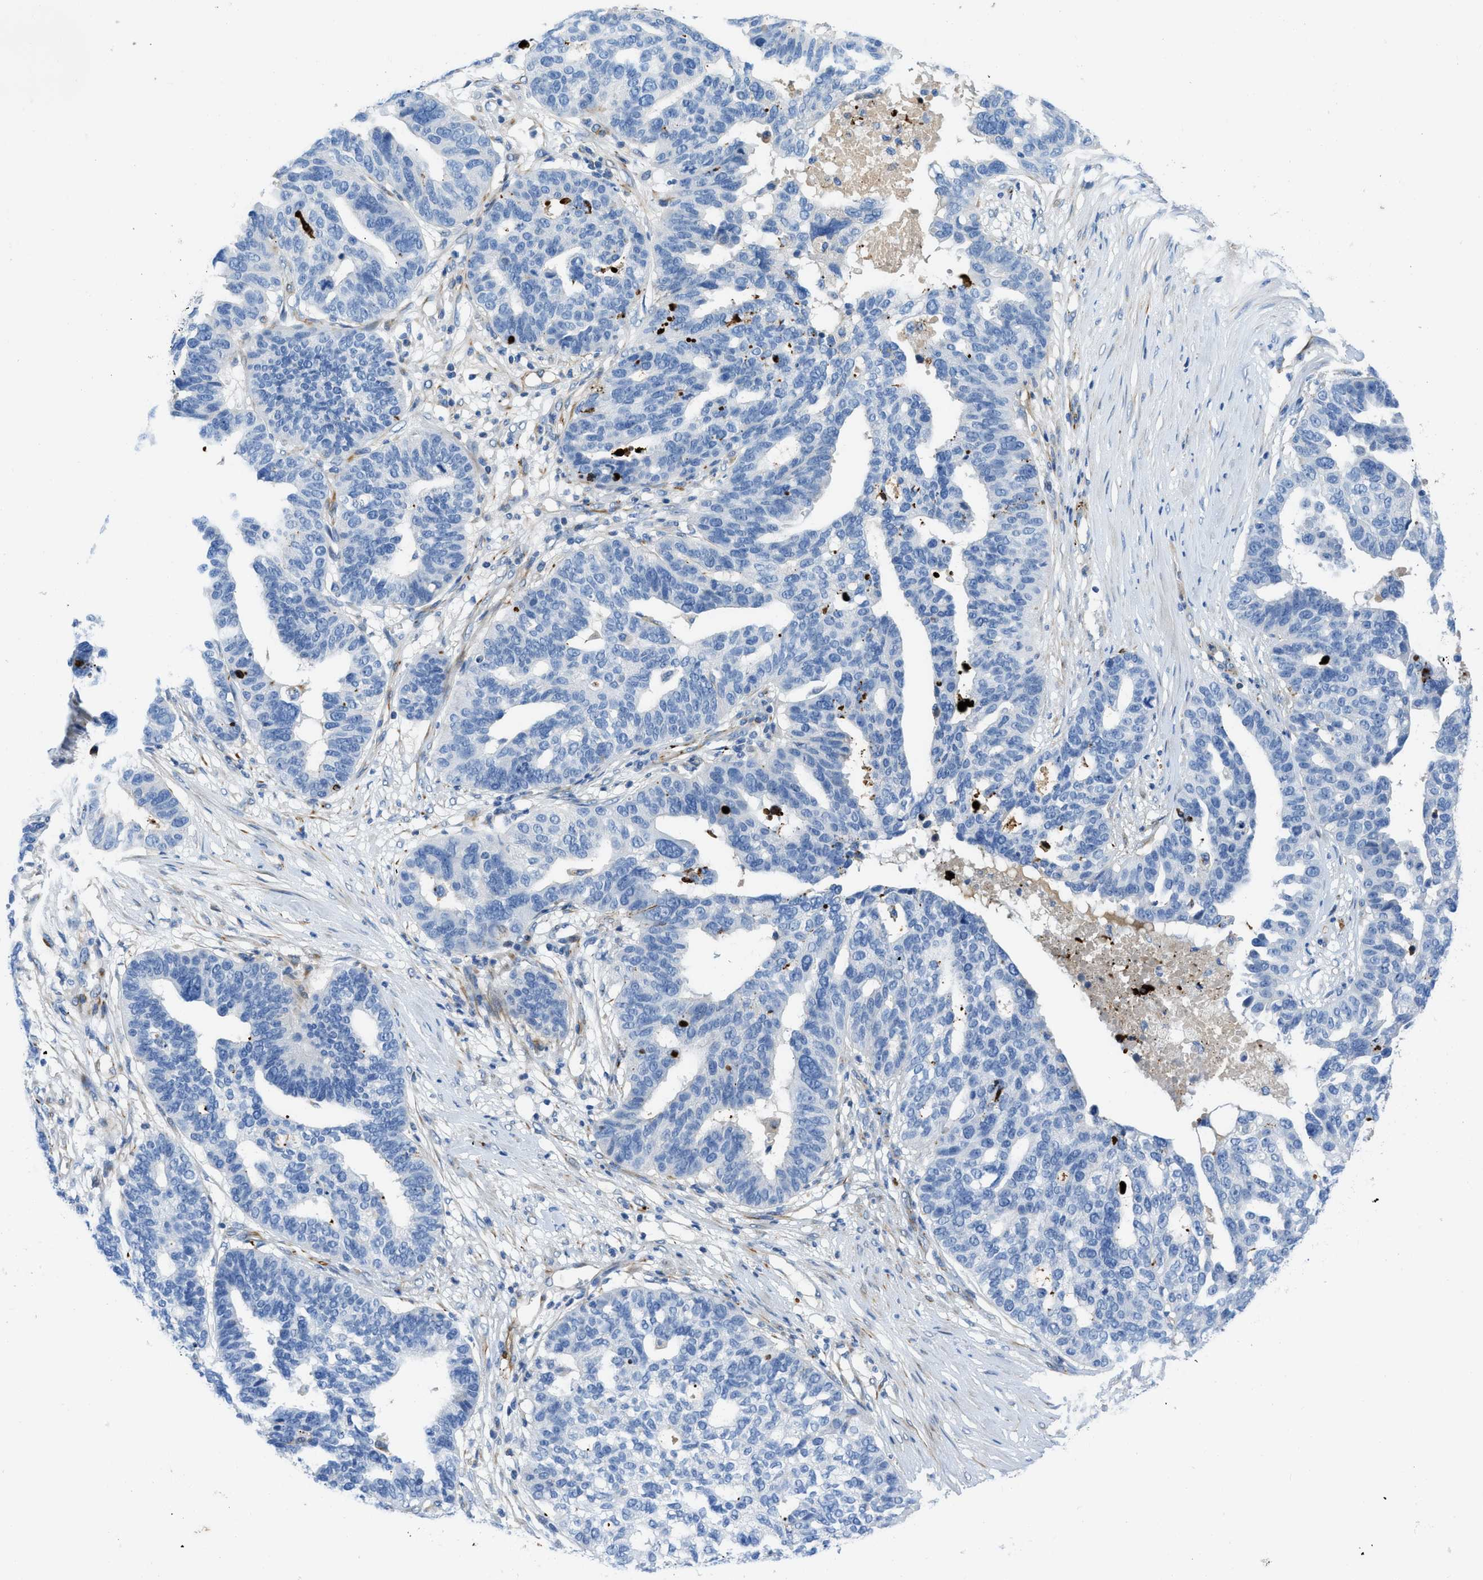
{"staining": {"intensity": "negative", "quantity": "none", "location": "none"}, "tissue": "ovarian cancer", "cell_type": "Tumor cells", "image_type": "cancer", "snomed": [{"axis": "morphology", "description": "Cystadenocarcinoma, serous, NOS"}, {"axis": "topography", "description": "Ovary"}], "caption": "This image is of serous cystadenocarcinoma (ovarian) stained with immunohistochemistry (IHC) to label a protein in brown with the nuclei are counter-stained blue. There is no expression in tumor cells.", "gene": "XCR1", "patient": {"sex": "female", "age": 59}}